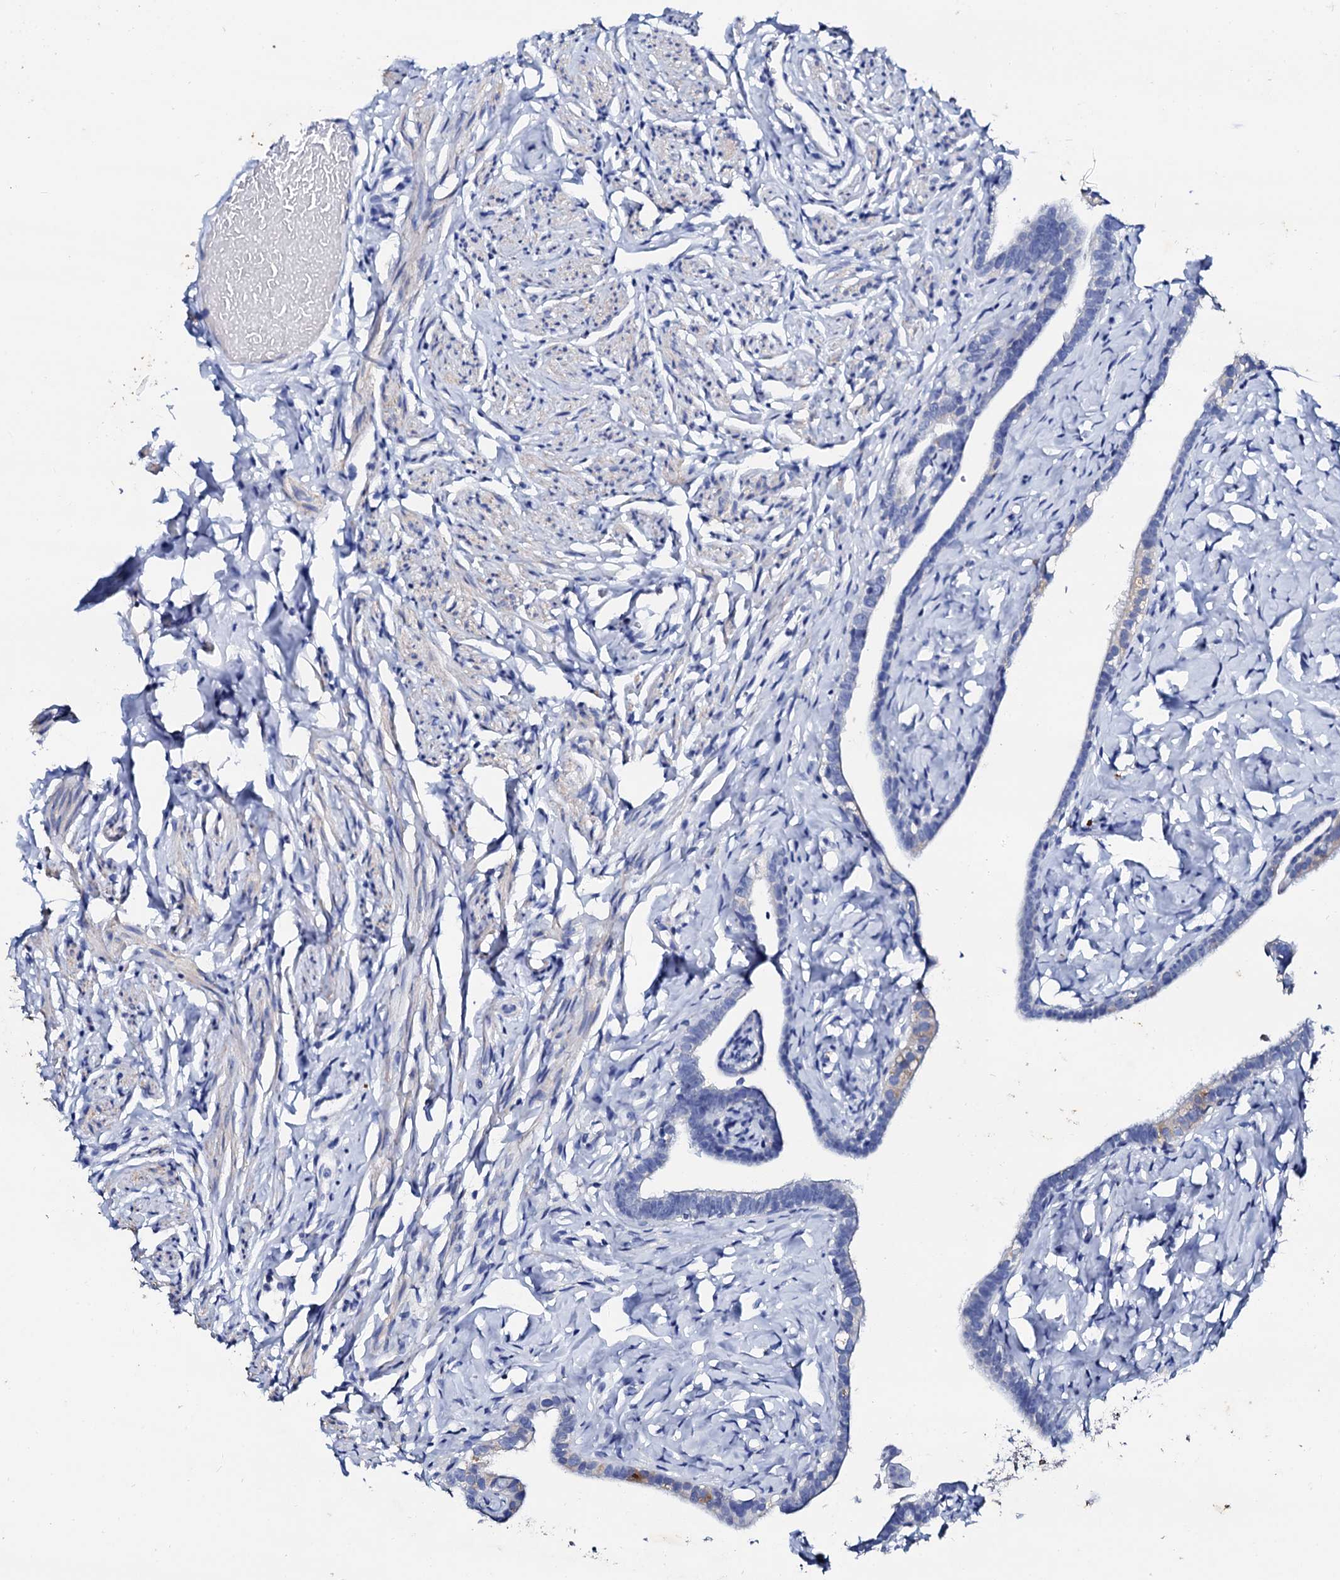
{"staining": {"intensity": "negative", "quantity": "none", "location": "none"}, "tissue": "fallopian tube", "cell_type": "Glandular cells", "image_type": "normal", "snomed": [{"axis": "morphology", "description": "Normal tissue, NOS"}, {"axis": "topography", "description": "Fallopian tube"}], "caption": "Glandular cells show no significant protein expression in normal fallopian tube. The staining is performed using DAB (3,3'-diaminobenzidine) brown chromogen with nuclei counter-stained in using hematoxylin.", "gene": "GLB1L3", "patient": {"sex": "female", "age": 66}}